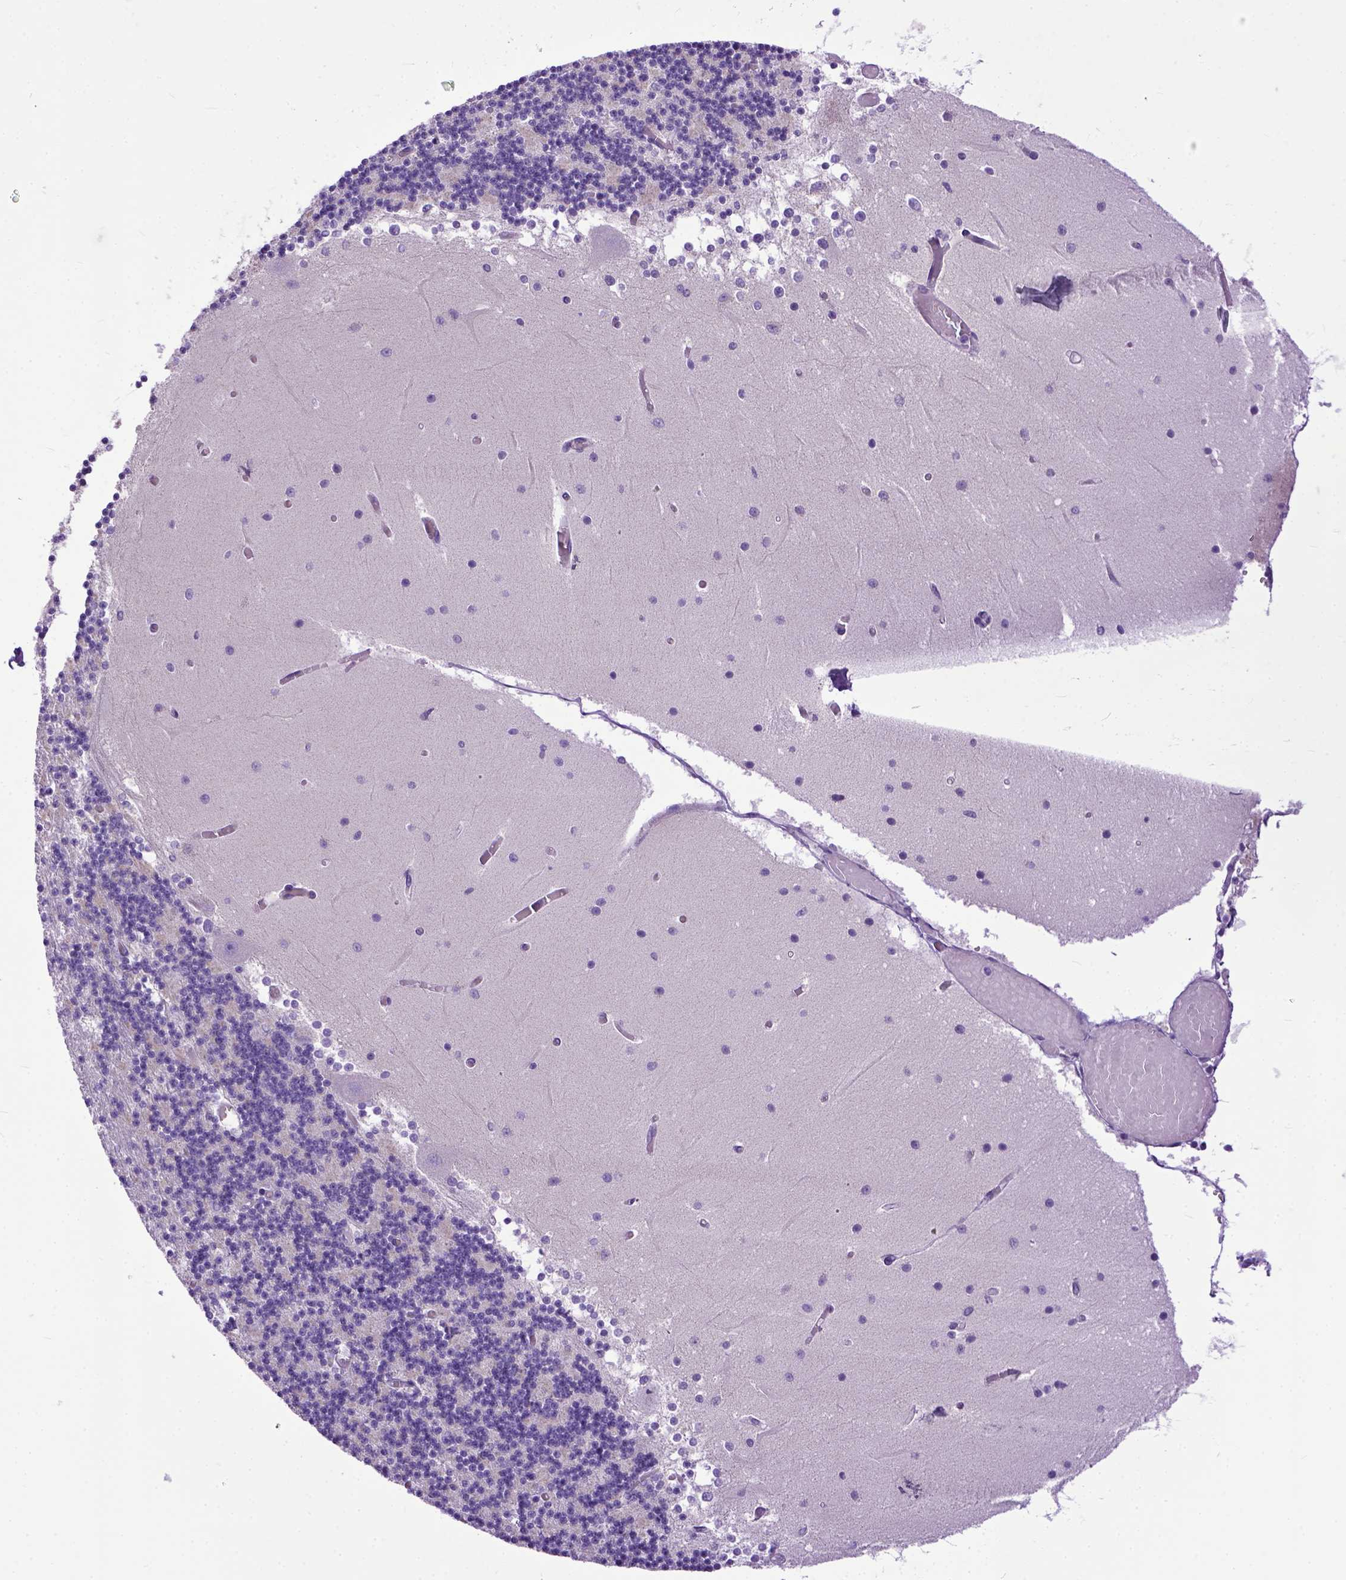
{"staining": {"intensity": "negative", "quantity": "none", "location": "none"}, "tissue": "cerebellum", "cell_type": "Cells in granular layer", "image_type": "normal", "snomed": [{"axis": "morphology", "description": "Normal tissue, NOS"}, {"axis": "topography", "description": "Cerebellum"}], "caption": "Immunohistochemistry (IHC) image of normal human cerebellum stained for a protein (brown), which exhibits no expression in cells in granular layer.", "gene": "PPL", "patient": {"sex": "female", "age": 28}}